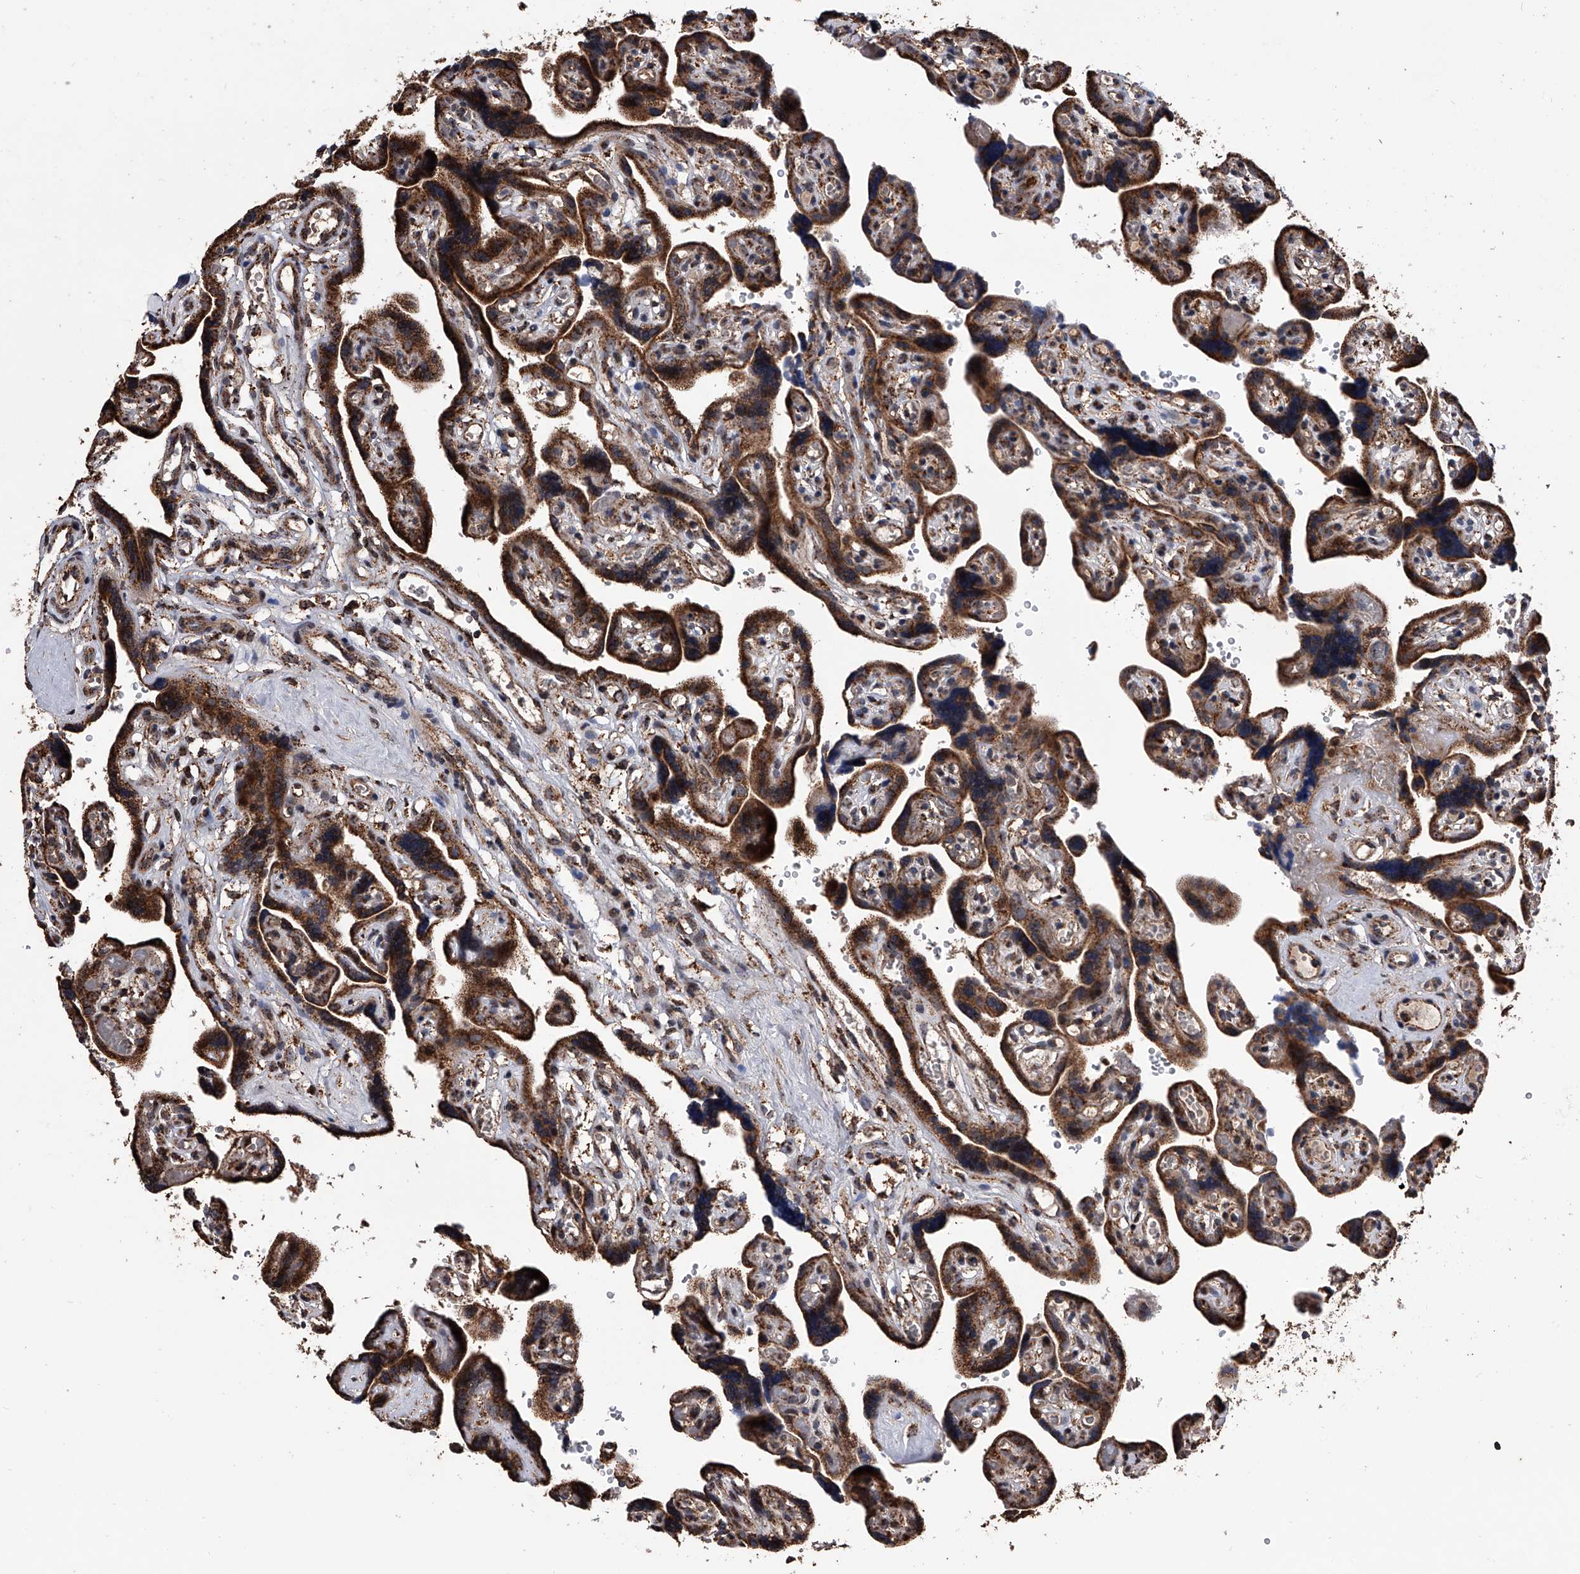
{"staining": {"intensity": "moderate", "quantity": ">75%", "location": "cytoplasmic/membranous"}, "tissue": "placenta", "cell_type": "Decidual cells", "image_type": "normal", "snomed": [{"axis": "morphology", "description": "Normal tissue, NOS"}, {"axis": "topography", "description": "Placenta"}], "caption": "The photomicrograph exhibits staining of normal placenta, revealing moderate cytoplasmic/membranous protein positivity (brown color) within decidual cells. (DAB (3,3'-diaminobenzidine) IHC with brightfield microscopy, high magnification).", "gene": "SMPDL3A", "patient": {"sex": "female", "age": 30}}